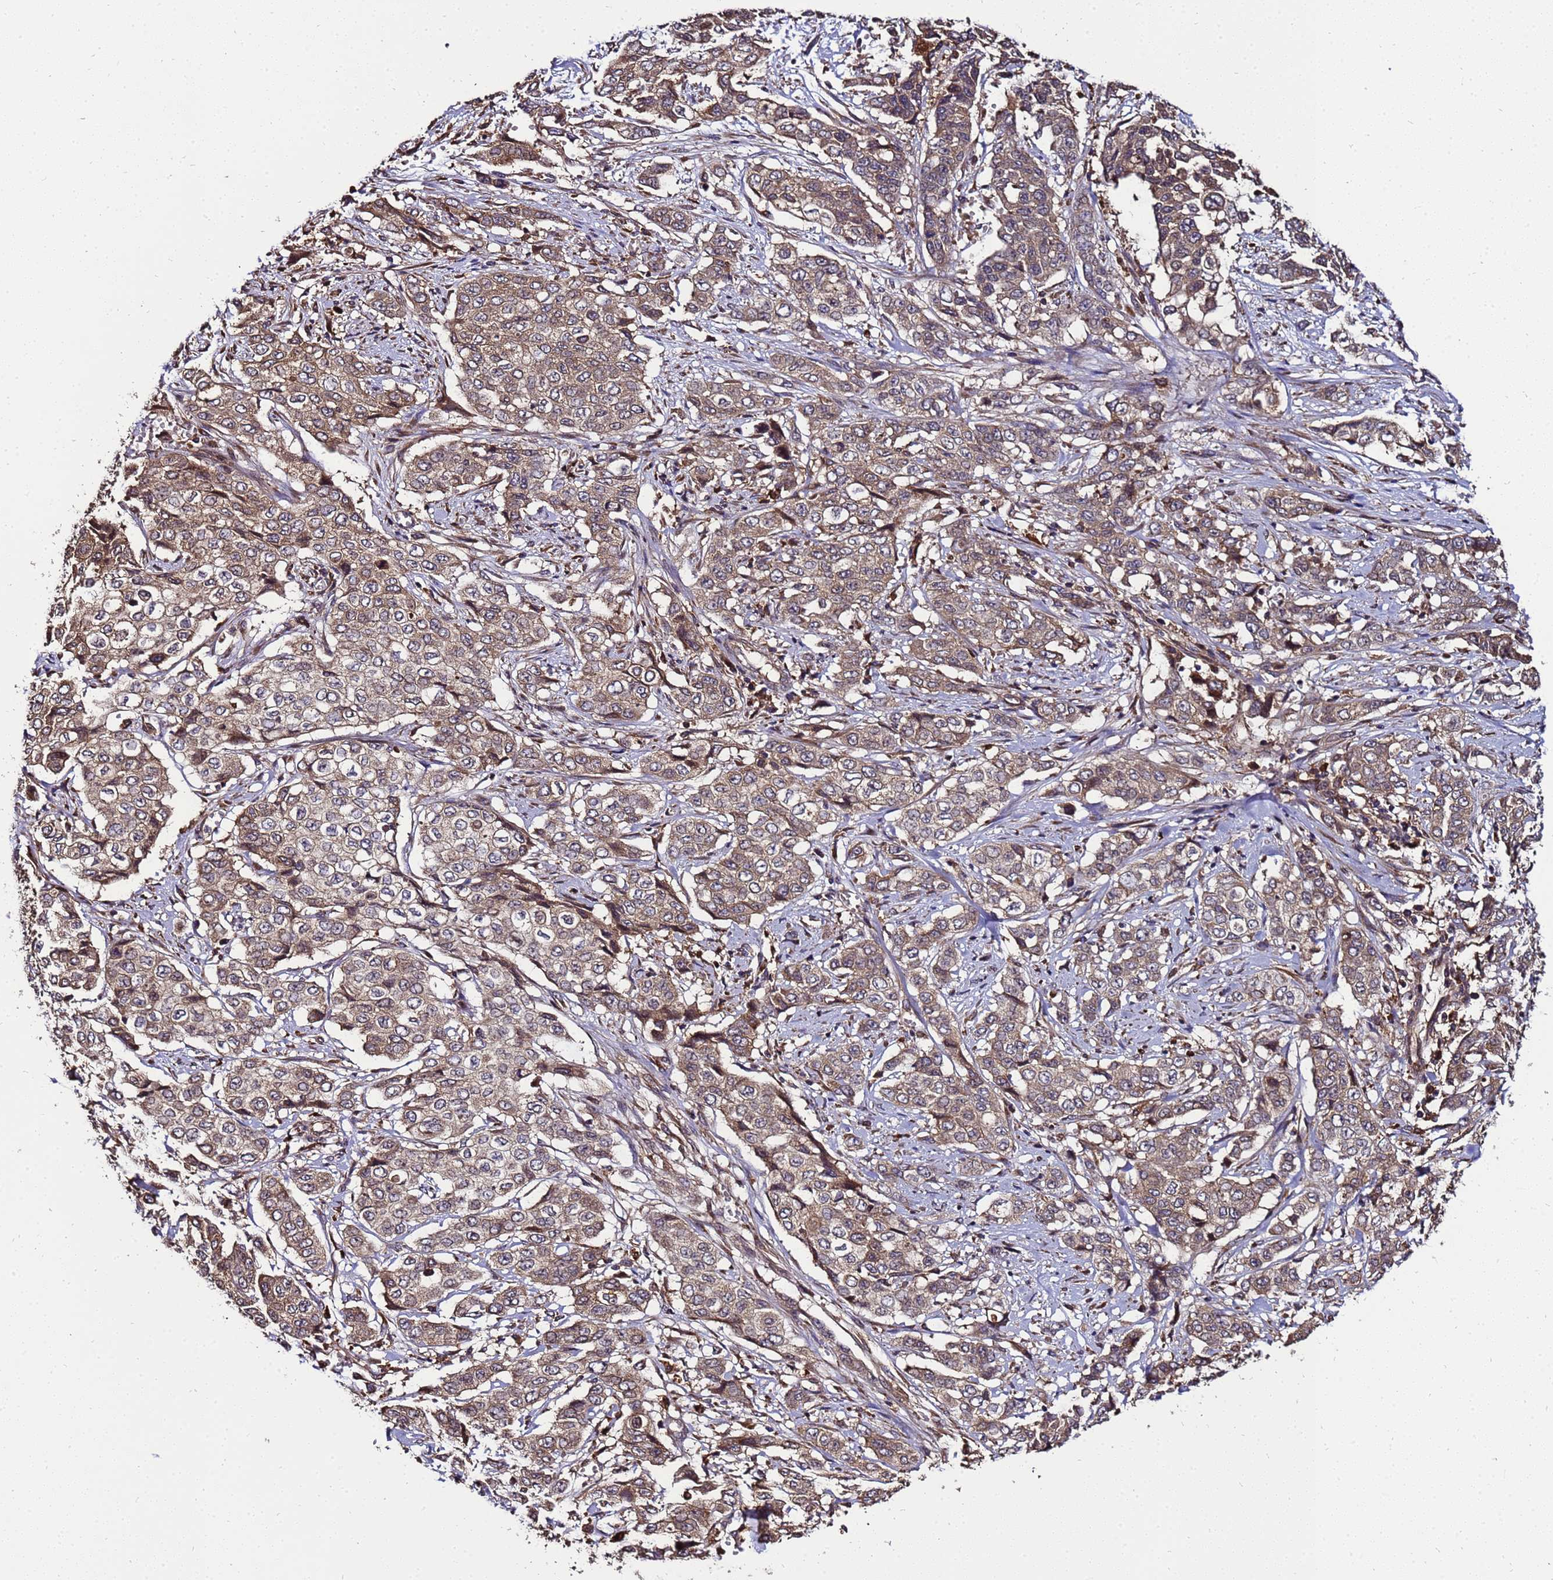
{"staining": {"intensity": "moderate", "quantity": ">75%", "location": "cytoplasmic/membranous"}, "tissue": "stomach cancer", "cell_type": "Tumor cells", "image_type": "cancer", "snomed": [{"axis": "morphology", "description": "Adenocarcinoma, NOS"}, {"axis": "topography", "description": "Stomach, upper"}], "caption": "Stomach cancer was stained to show a protein in brown. There is medium levels of moderate cytoplasmic/membranous expression in about >75% of tumor cells.", "gene": "TRABD", "patient": {"sex": "male", "age": 62}}